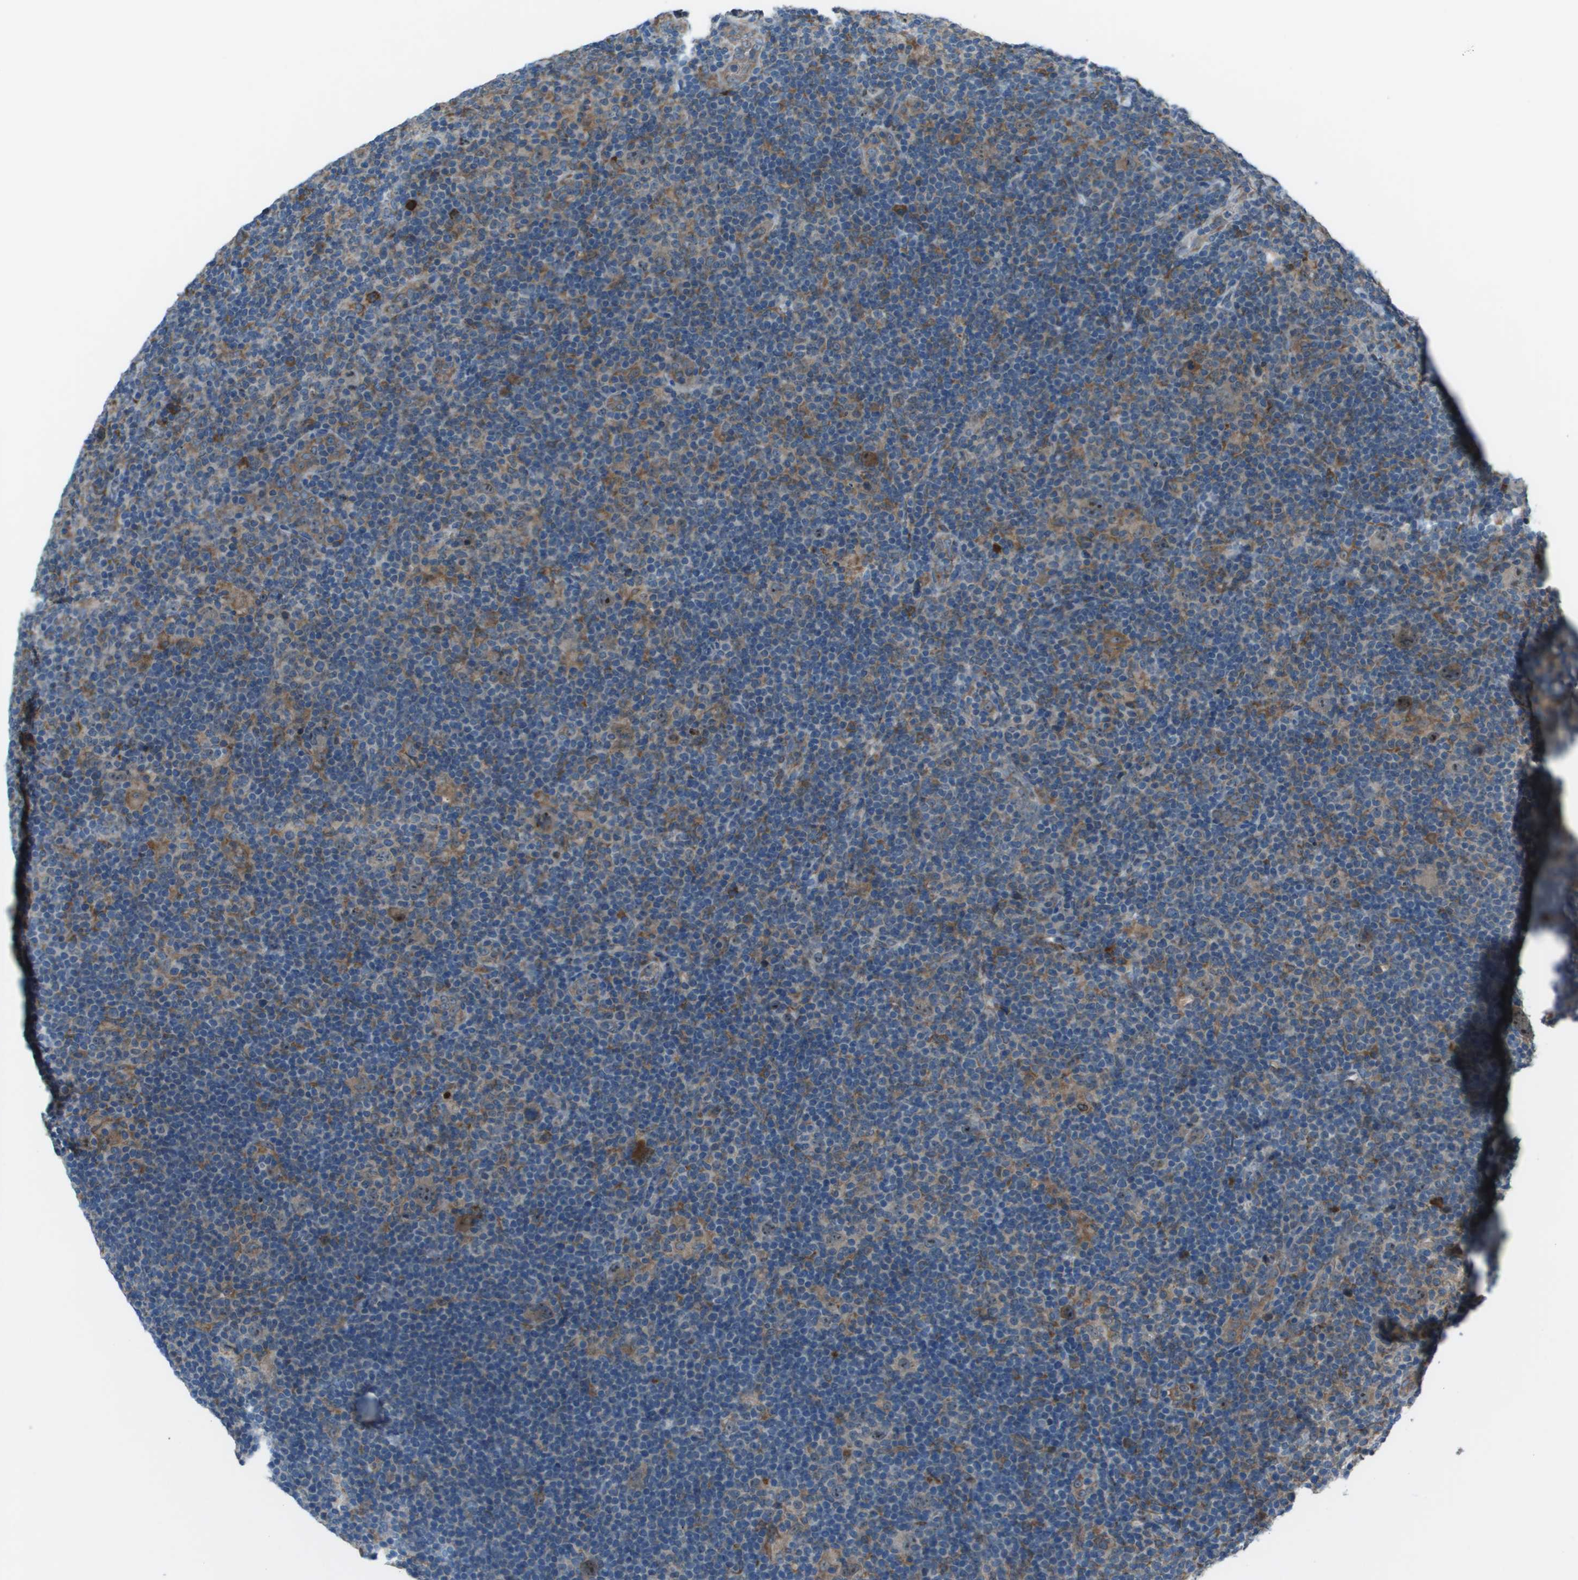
{"staining": {"intensity": "moderate", "quantity": ">75%", "location": "cytoplasmic/membranous,nuclear"}, "tissue": "lymphoma", "cell_type": "Tumor cells", "image_type": "cancer", "snomed": [{"axis": "morphology", "description": "Hodgkin's disease, NOS"}, {"axis": "topography", "description": "Lymph node"}], "caption": "Immunohistochemistry (DAB) staining of human lymphoma demonstrates moderate cytoplasmic/membranous and nuclear protein expression in about >75% of tumor cells. The protein of interest is stained brown, and the nuclei are stained in blue (DAB IHC with brightfield microscopy, high magnification).", "gene": "UTS2", "patient": {"sex": "female", "age": 57}}